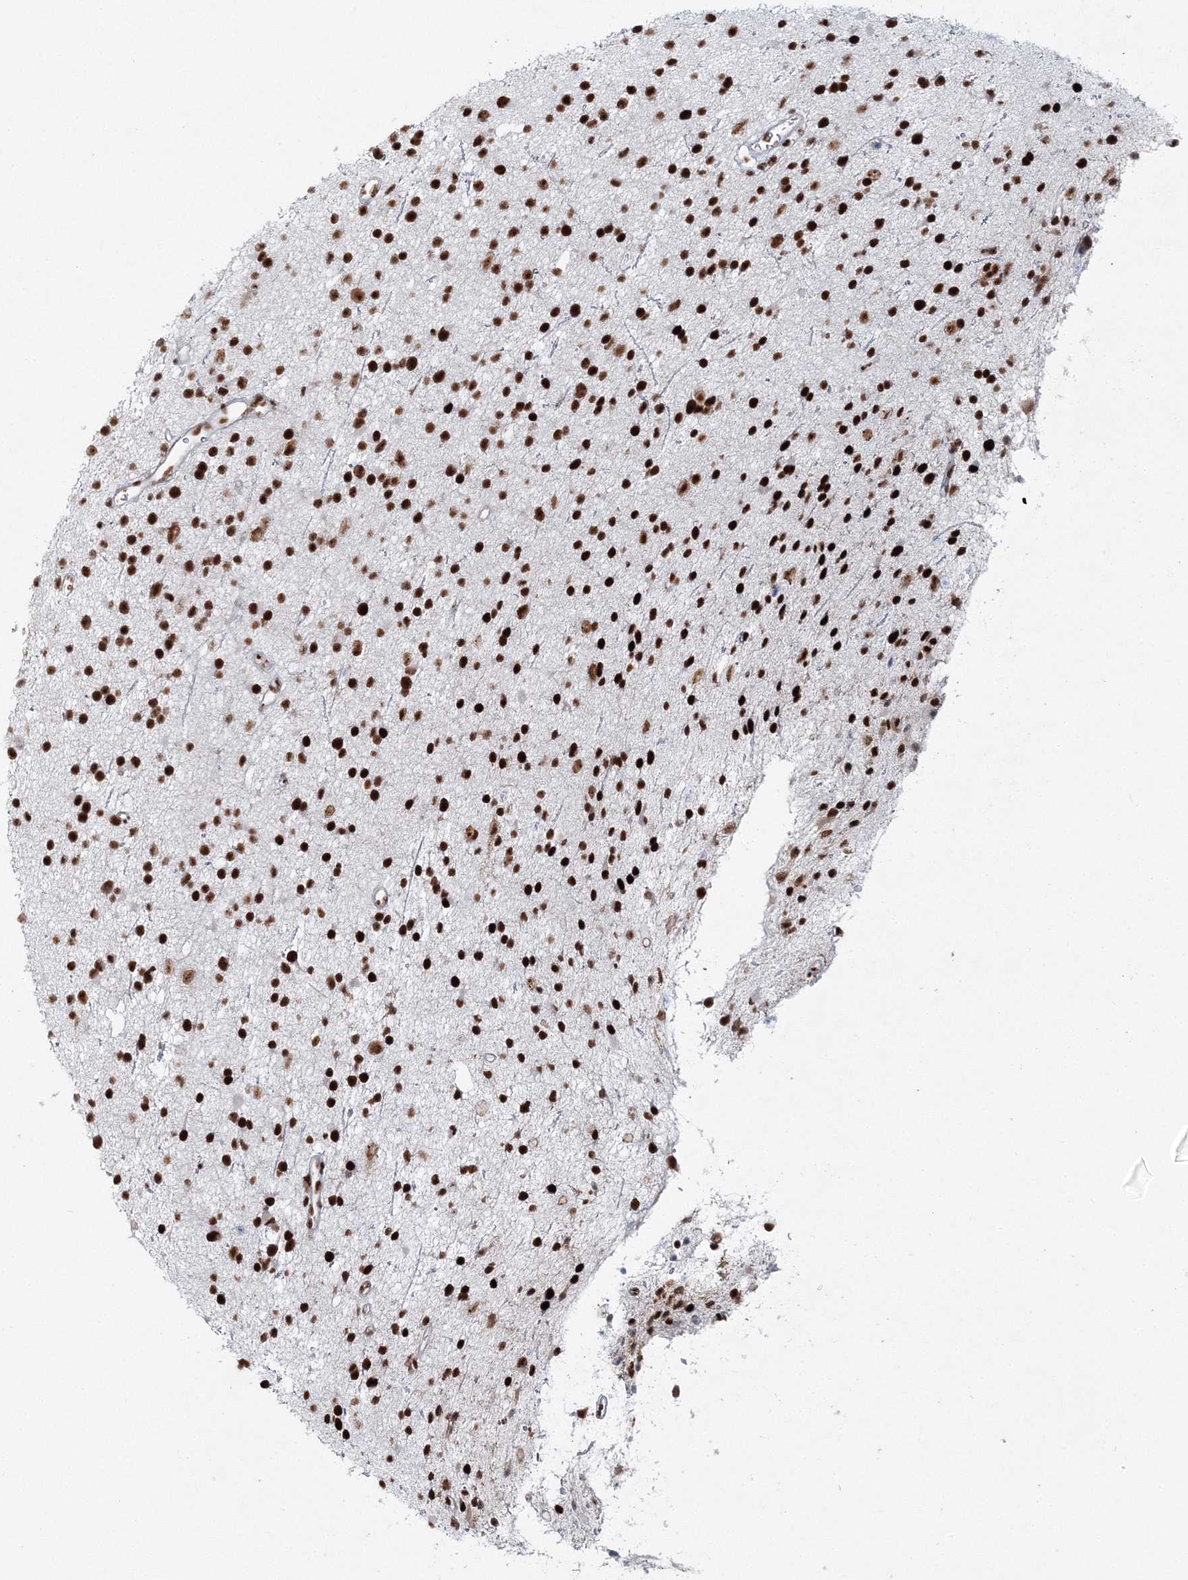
{"staining": {"intensity": "strong", "quantity": ">75%", "location": "nuclear"}, "tissue": "glioma", "cell_type": "Tumor cells", "image_type": "cancer", "snomed": [{"axis": "morphology", "description": "Glioma, malignant, Low grade"}, {"axis": "topography", "description": "Cerebral cortex"}], "caption": "Low-grade glioma (malignant) tissue reveals strong nuclear staining in approximately >75% of tumor cells, visualized by immunohistochemistry.", "gene": "QRICH1", "patient": {"sex": "female", "age": 39}}